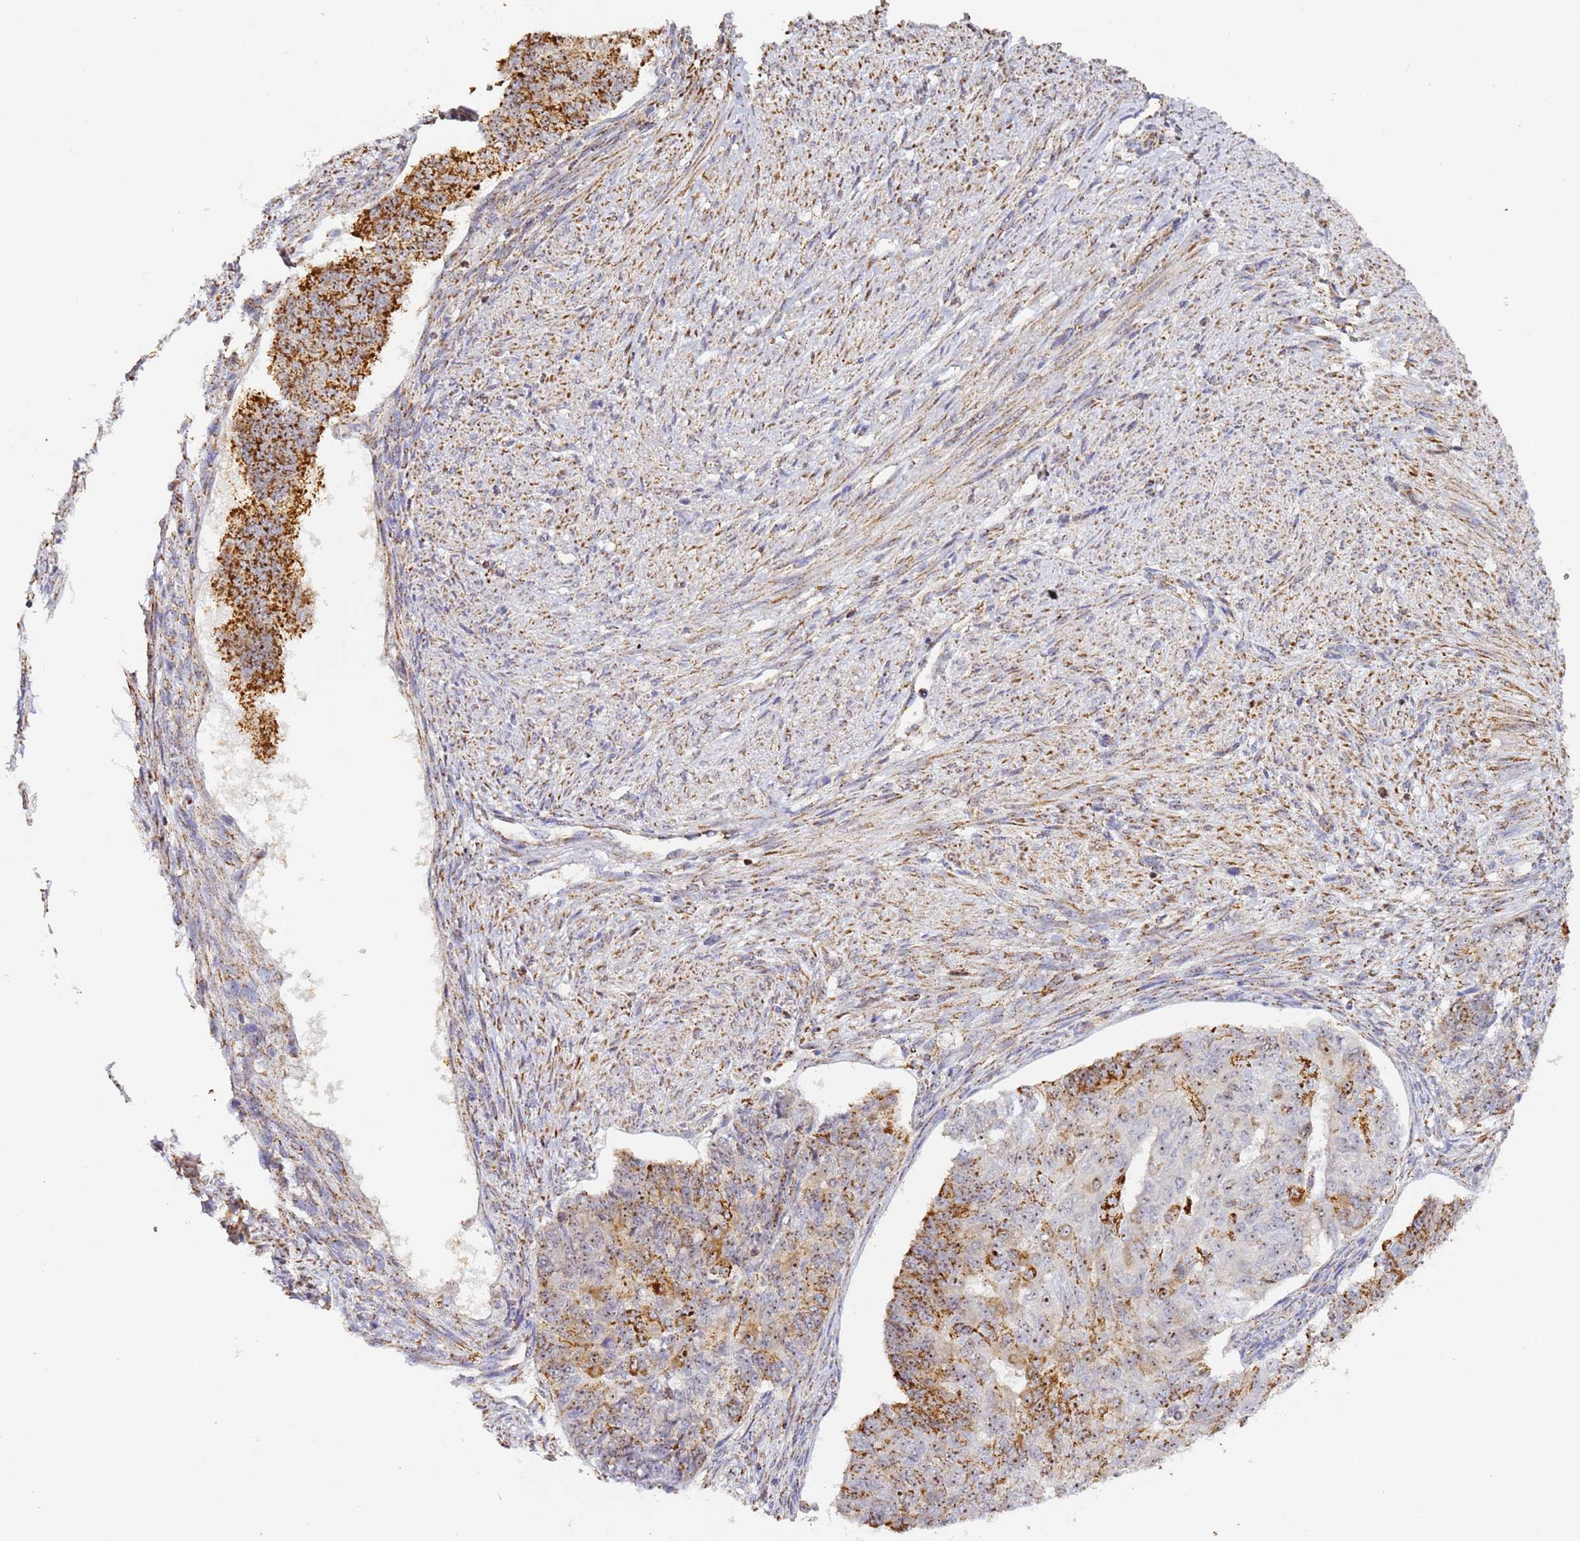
{"staining": {"intensity": "strong", "quantity": "25%-75%", "location": "cytoplasmic/membranous"}, "tissue": "endometrial cancer", "cell_type": "Tumor cells", "image_type": "cancer", "snomed": [{"axis": "morphology", "description": "Adenocarcinoma, NOS"}, {"axis": "topography", "description": "Endometrium"}], "caption": "A brown stain shows strong cytoplasmic/membranous expression of a protein in endometrial cancer (adenocarcinoma) tumor cells. (brown staining indicates protein expression, while blue staining denotes nuclei).", "gene": "FRG2C", "patient": {"sex": "female", "age": 32}}